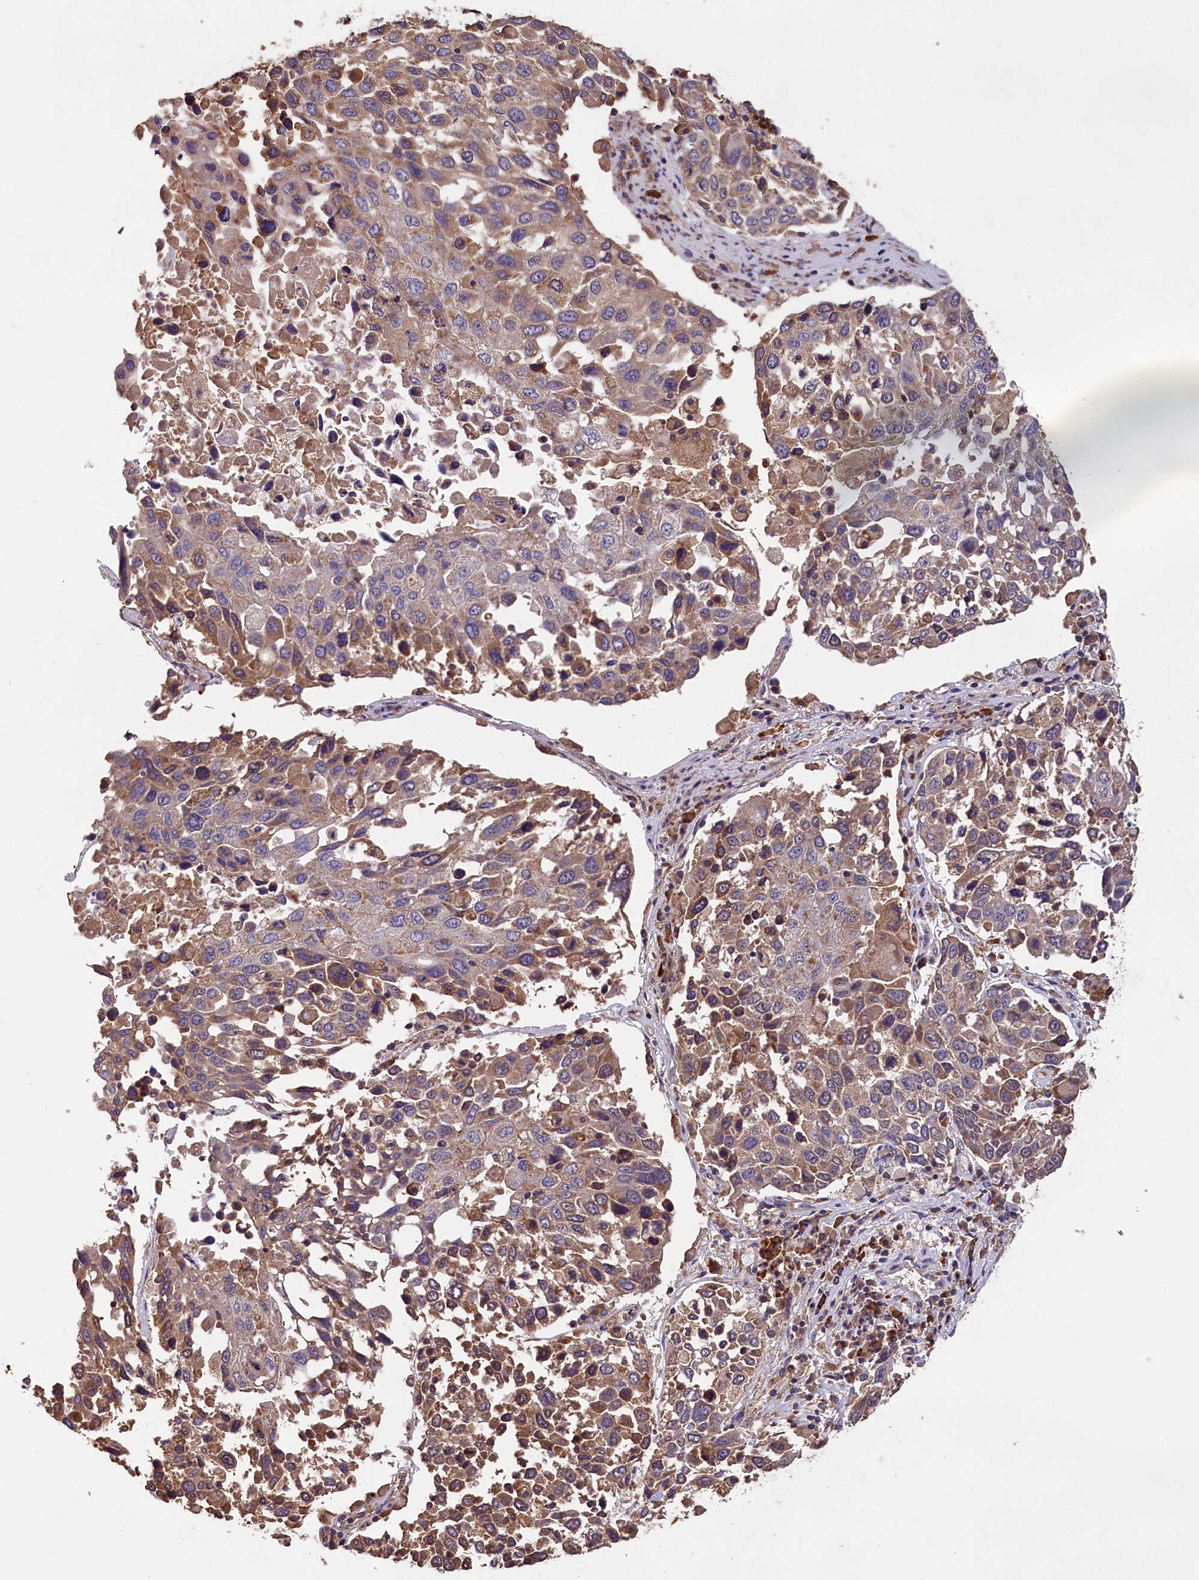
{"staining": {"intensity": "moderate", "quantity": "25%-75%", "location": "cytoplasmic/membranous"}, "tissue": "lung cancer", "cell_type": "Tumor cells", "image_type": "cancer", "snomed": [{"axis": "morphology", "description": "Squamous cell carcinoma, NOS"}, {"axis": "topography", "description": "Lung"}], "caption": "Approximately 25%-75% of tumor cells in human lung cancer (squamous cell carcinoma) show moderate cytoplasmic/membranous protein positivity as visualized by brown immunohistochemical staining.", "gene": "ENKD1", "patient": {"sex": "male", "age": 65}}